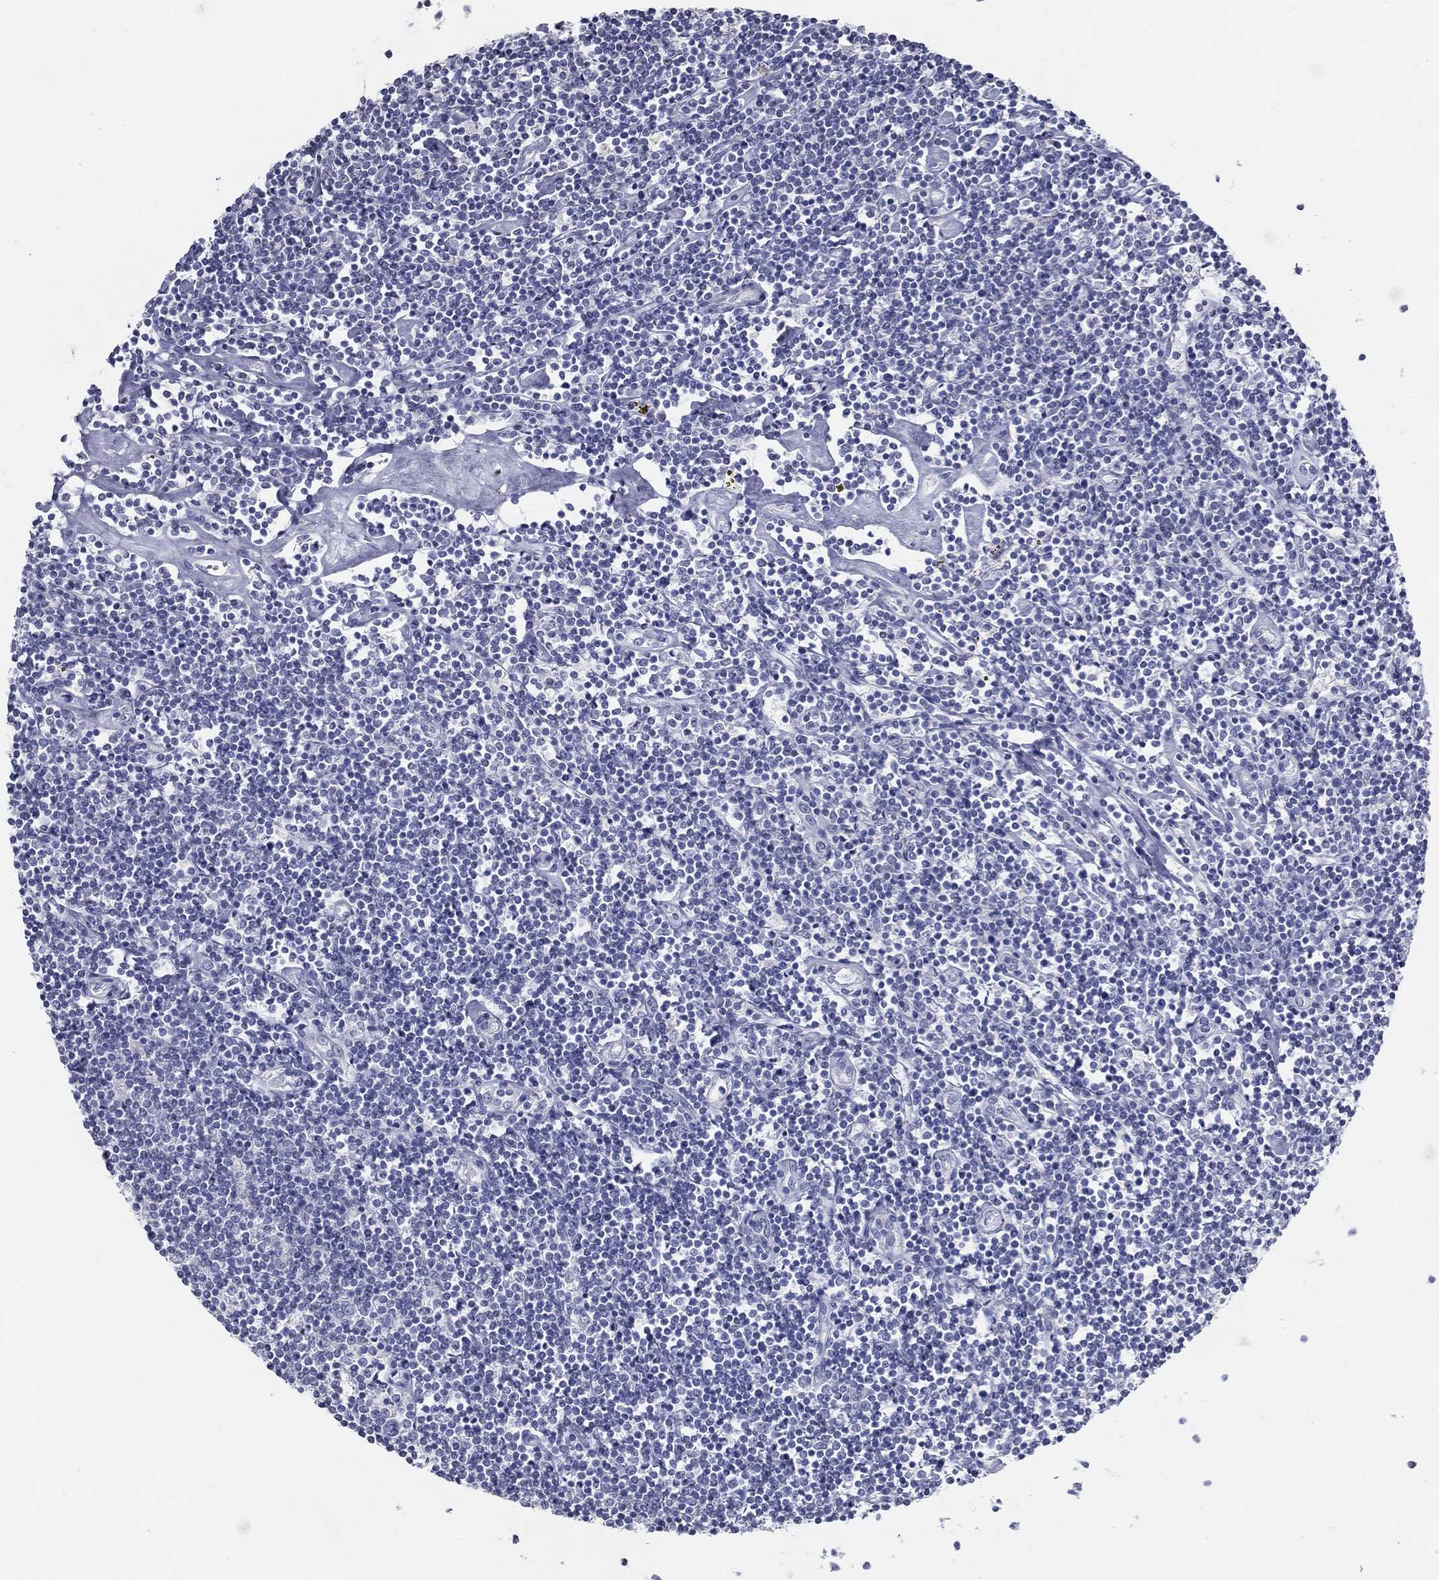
{"staining": {"intensity": "negative", "quantity": "none", "location": "none"}, "tissue": "lymphoma", "cell_type": "Tumor cells", "image_type": "cancer", "snomed": [{"axis": "morphology", "description": "Hodgkin's disease, NOS"}, {"axis": "topography", "description": "Lymph node"}], "caption": "The micrograph shows no significant positivity in tumor cells of Hodgkin's disease.", "gene": "GUCA1A", "patient": {"sex": "male", "age": 40}}